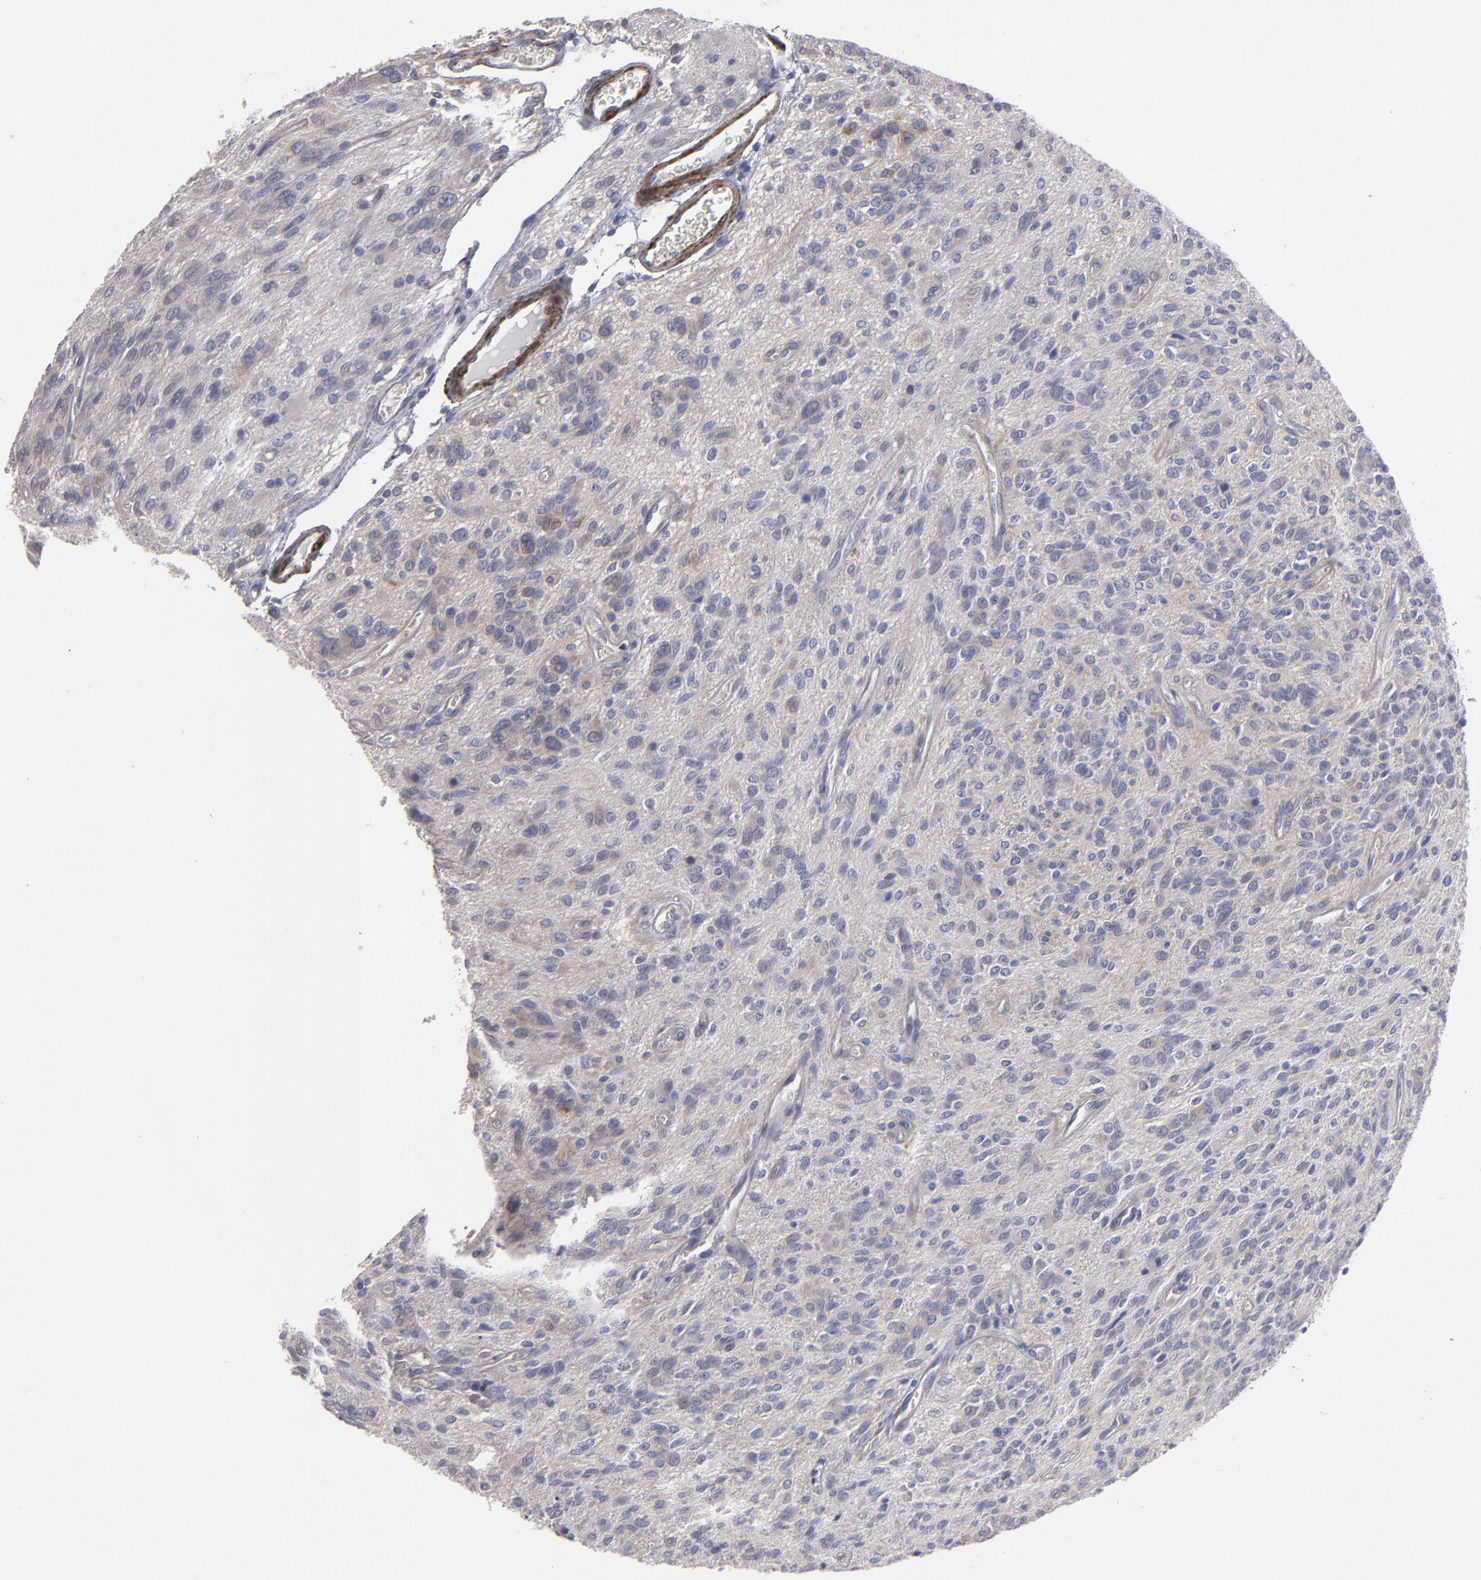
{"staining": {"intensity": "weak", "quantity": "<25%", "location": "cytoplasmic/membranous"}, "tissue": "glioma", "cell_type": "Tumor cells", "image_type": "cancer", "snomed": [{"axis": "morphology", "description": "Glioma, malignant, Low grade"}, {"axis": "topography", "description": "Brain"}], "caption": "This is an immunohistochemistry image of human low-grade glioma (malignant). There is no staining in tumor cells.", "gene": "SLMAP", "patient": {"sex": "female", "age": 15}}